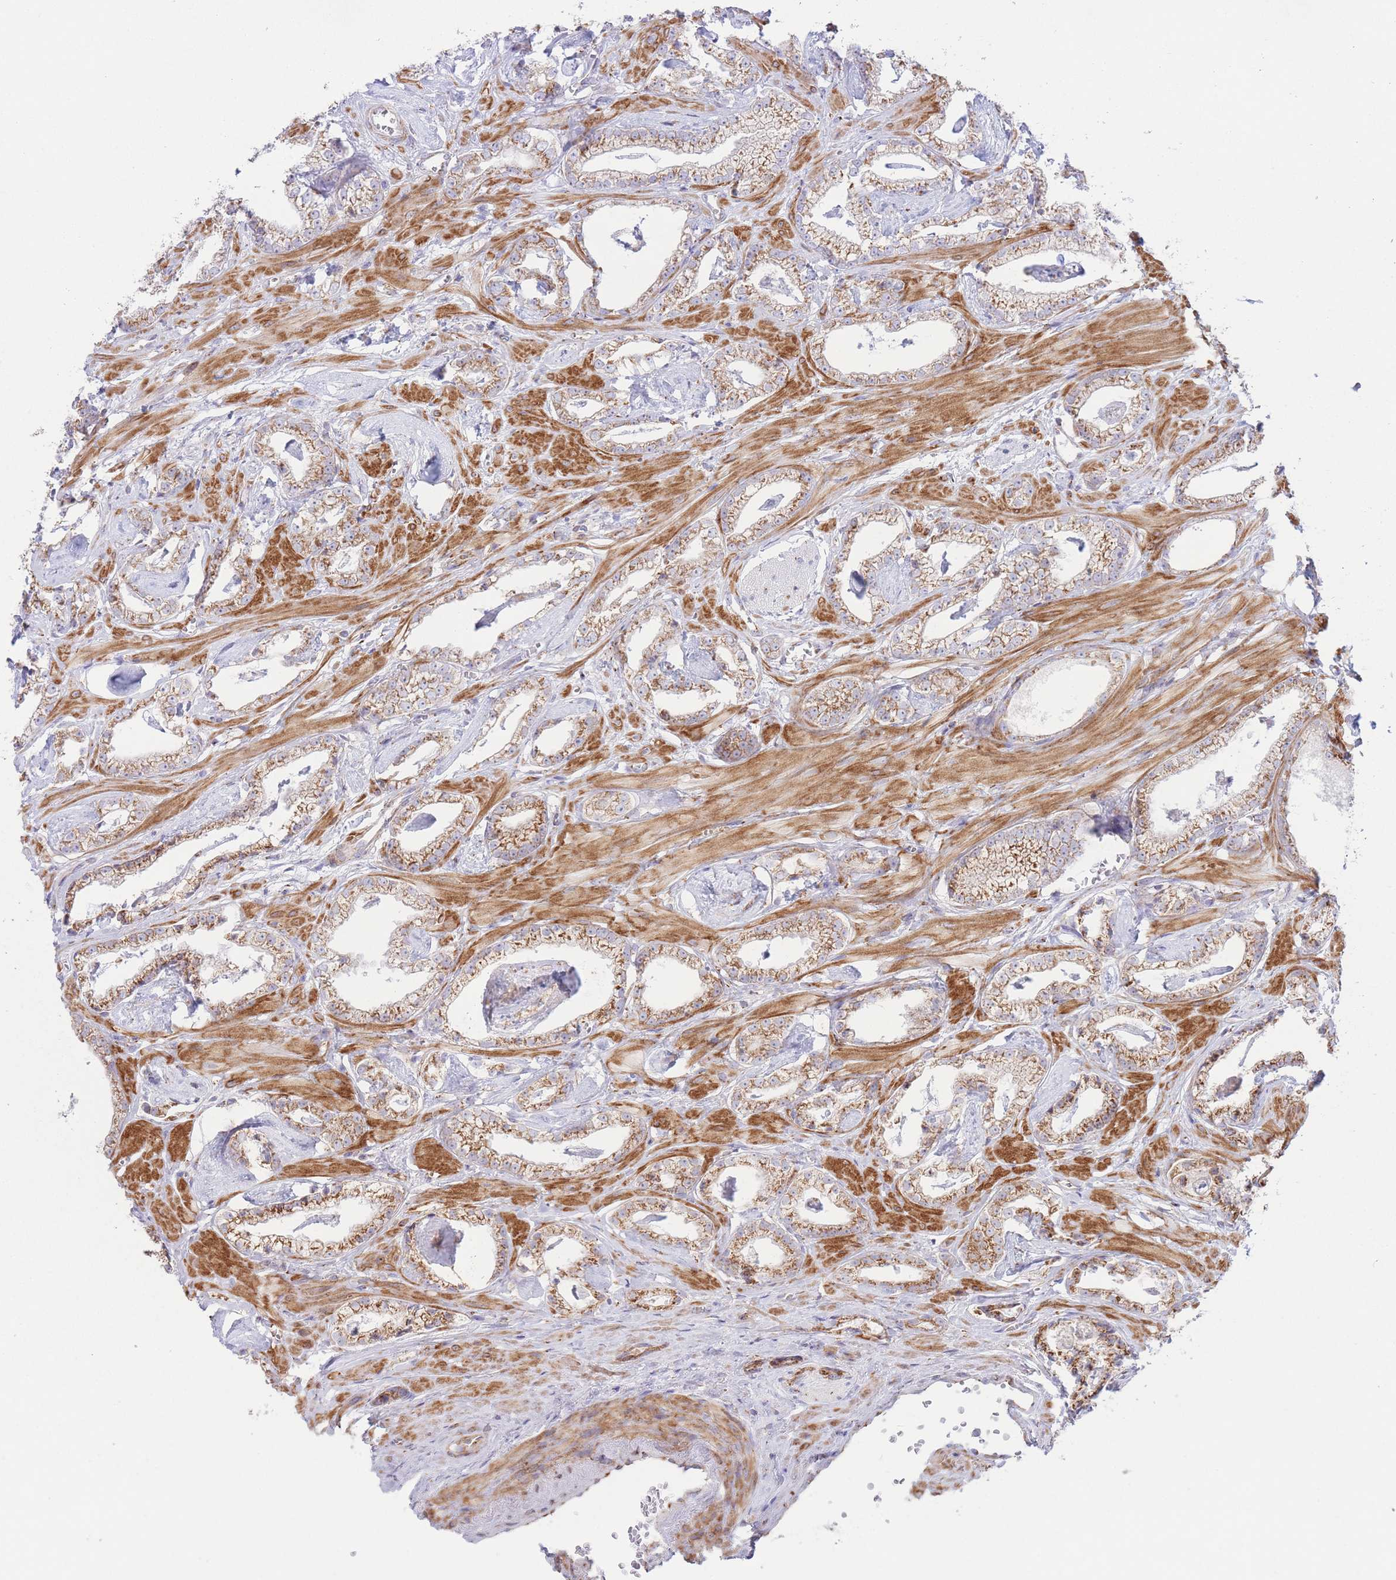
{"staining": {"intensity": "moderate", "quantity": ">75%", "location": "cytoplasmic/membranous"}, "tissue": "prostate cancer", "cell_type": "Tumor cells", "image_type": "cancer", "snomed": [{"axis": "morphology", "description": "Adenocarcinoma, Low grade"}, {"axis": "topography", "description": "Prostate"}], "caption": "IHC staining of prostate cancer (low-grade adenocarcinoma), which displays medium levels of moderate cytoplasmic/membranous positivity in about >75% of tumor cells indicating moderate cytoplasmic/membranous protein positivity. The staining was performed using DAB (brown) for protein detection and nuclei were counterstained in hematoxylin (blue).", "gene": "MPND", "patient": {"sex": "male", "age": 60}}